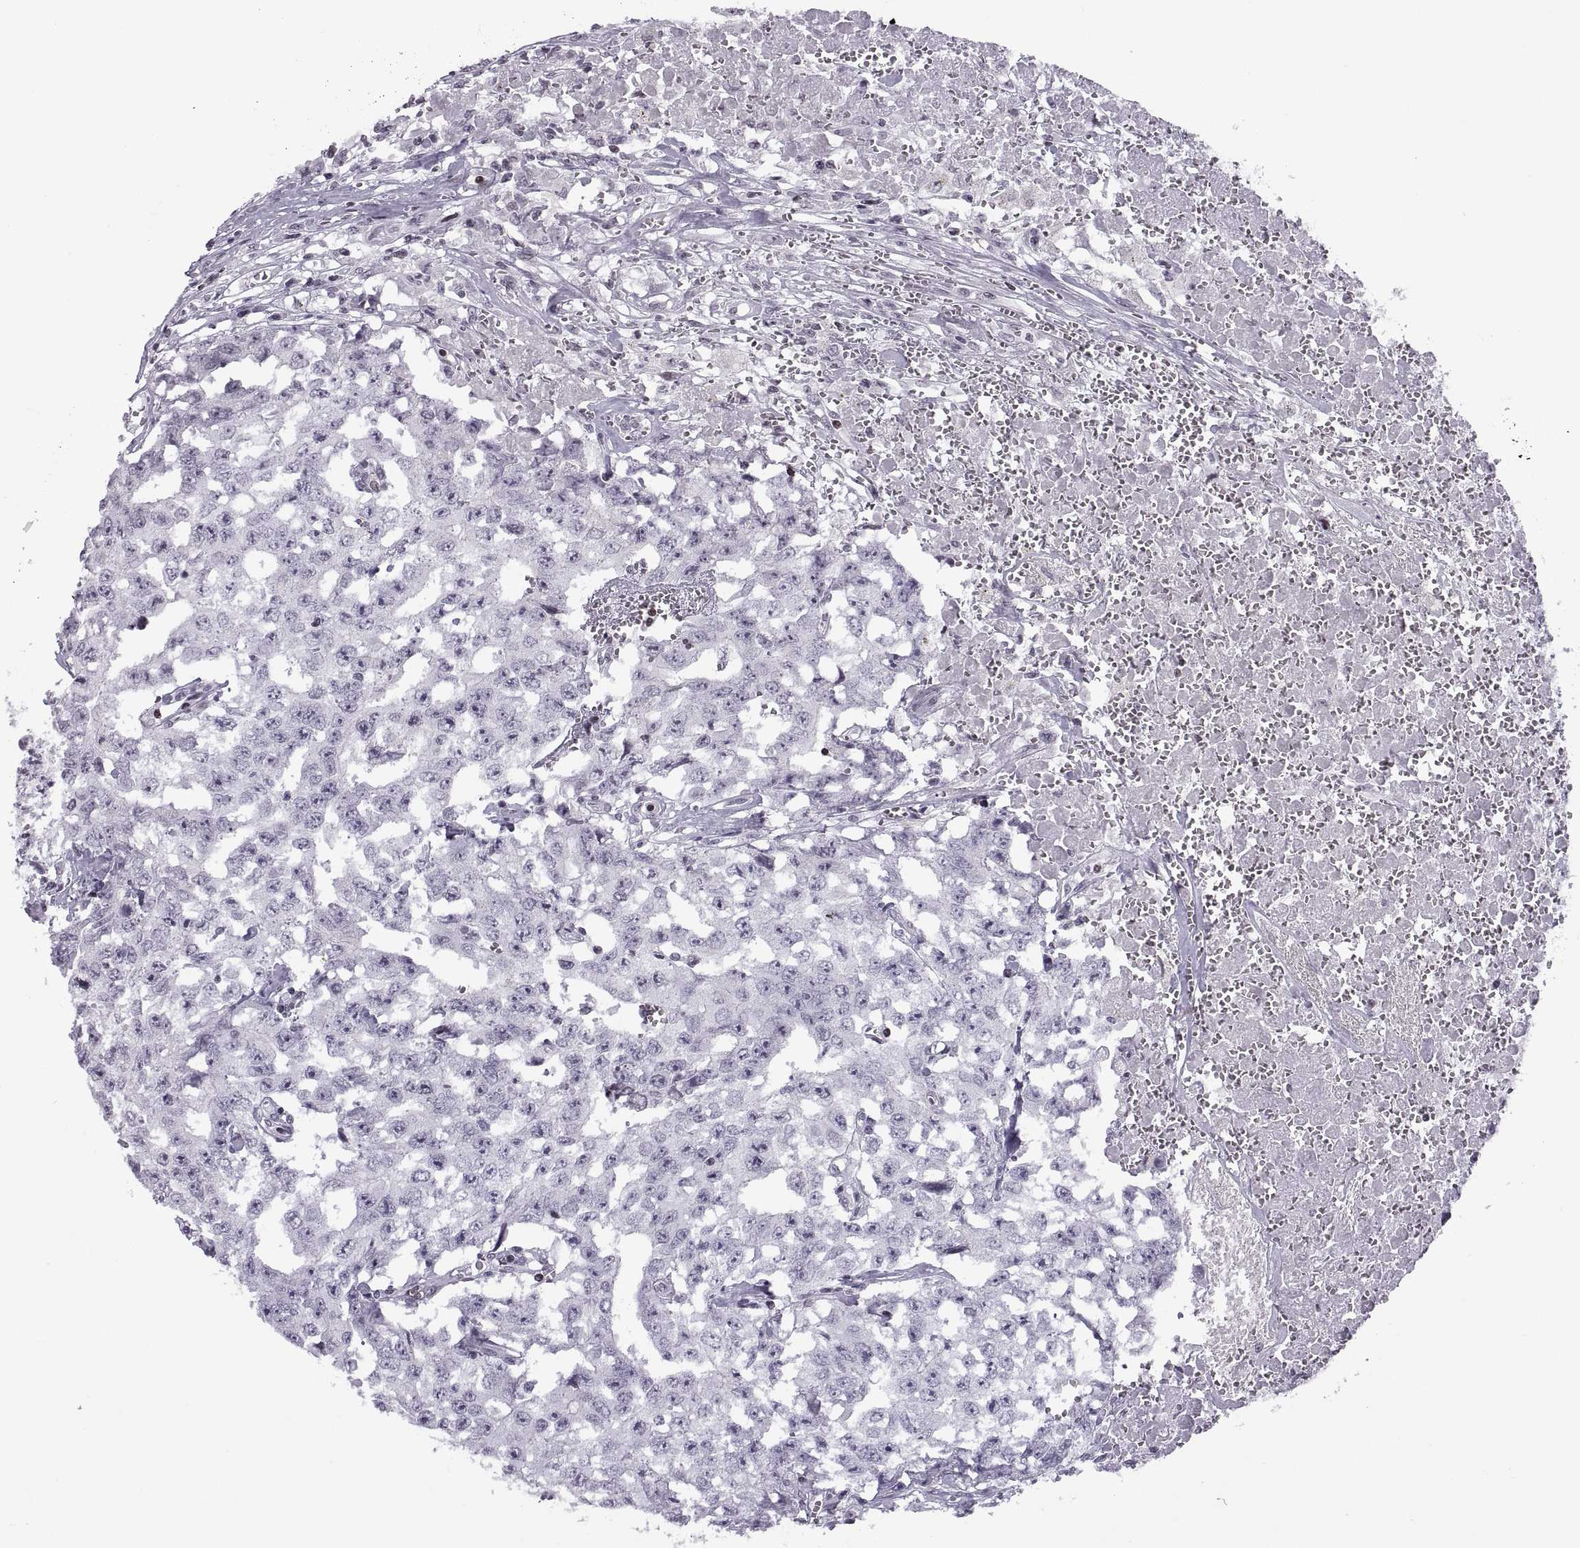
{"staining": {"intensity": "negative", "quantity": "none", "location": "none"}, "tissue": "testis cancer", "cell_type": "Tumor cells", "image_type": "cancer", "snomed": [{"axis": "morphology", "description": "Carcinoma, Embryonal, NOS"}, {"axis": "topography", "description": "Testis"}], "caption": "Immunohistochemistry (IHC) of human testis embryonal carcinoma displays no staining in tumor cells.", "gene": "H1-8", "patient": {"sex": "male", "age": 36}}